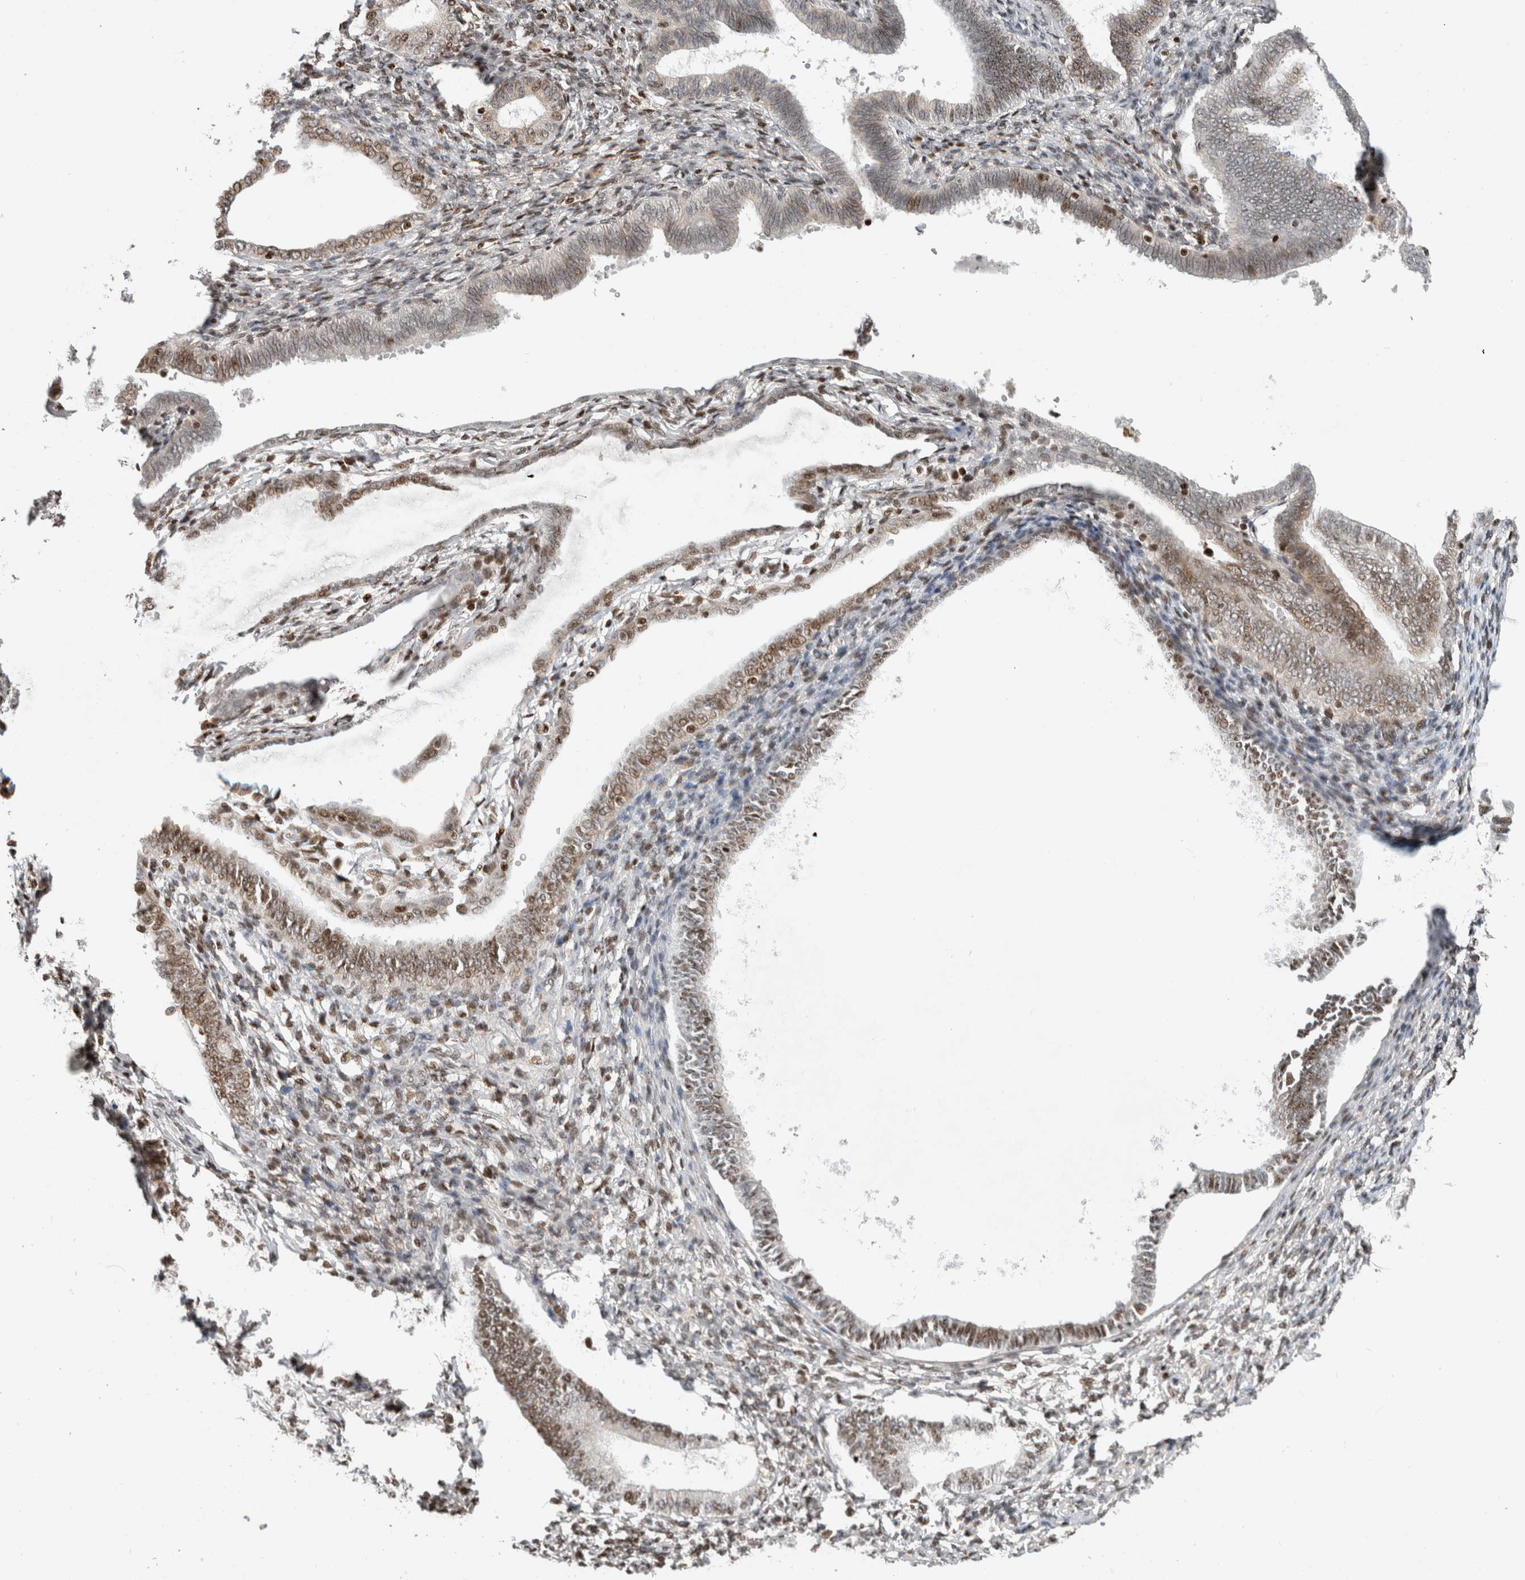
{"staining": {"intensity": "moderate", "quantity": "25%-75%", "location": "nuclear"}, "tissue": "endometrium", "cell_type": "Cells in endometrial stroma", "image_type": "normal", "snomed": [{"axis": "morphology", "description": "Normal tissue, NOS"}, {"axis": "topography", "description": "Endometrium"}], "caption": "IHC image of normal human endometrium stained for a protein (brown), which displays medium levels of moderate nuclear positivity in about 25%-75% of cells in endometrial stroma.", "gene": "GINS4", "patient": {"sex": "female", "age": 77}}